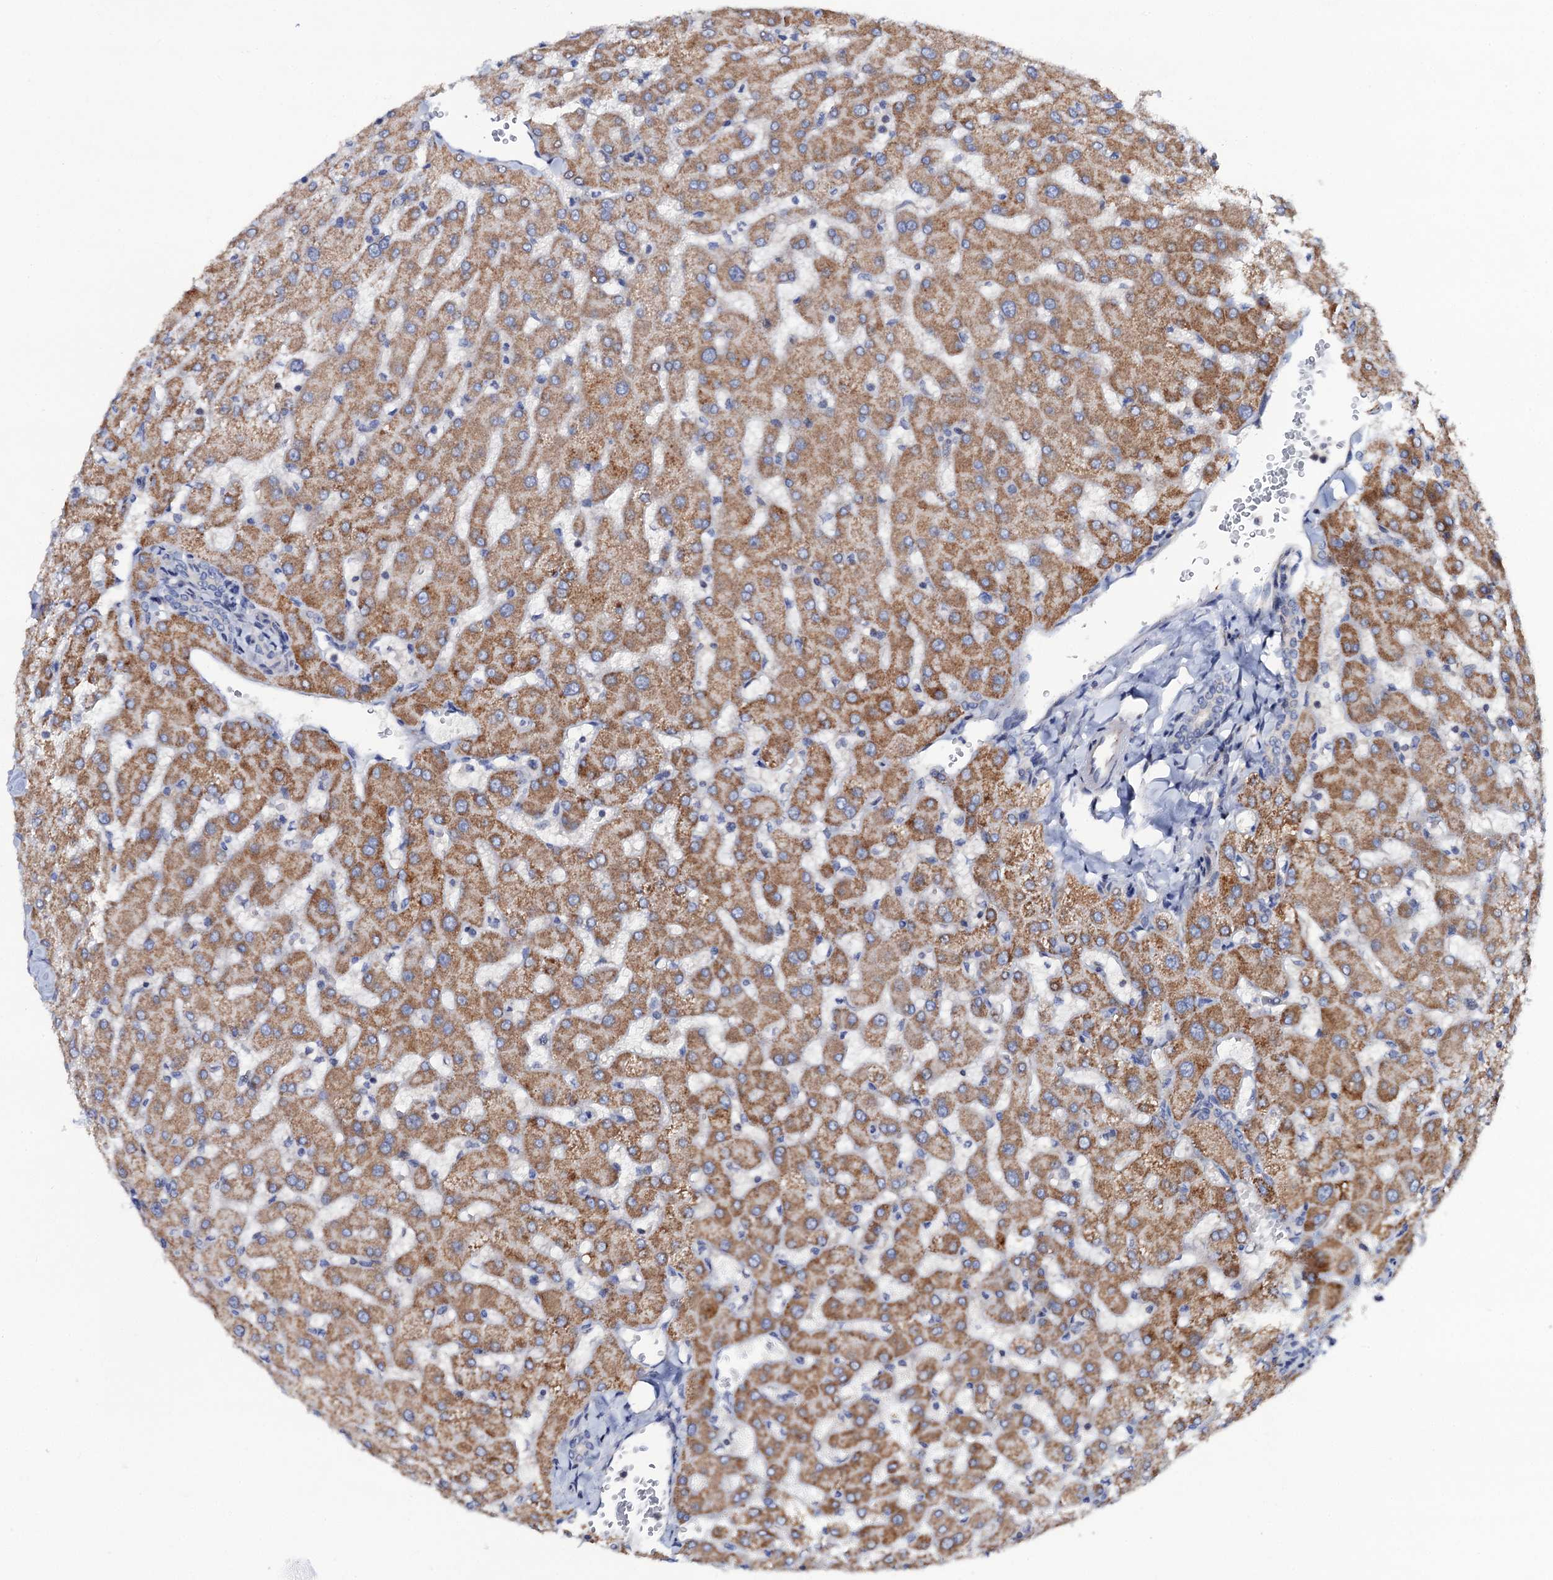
{"staining": {"intensity": "negative", "quantity": "none", "location": "none"}, "tissue": "liver", "cell_type": "Cholangiocytes", "image_type": "normal", "snomed": [{"axis": "morphology", "description": "Normal tissue, NOS"}, {"axis": "topography", "description": "Liver"}], "caption": "Human liver stained for a protein using immunohistochemistry demonstrates no staining in cholangiocytes.", "gene": "MRPL48", "patient": {"sex": "female", "age": 63}}